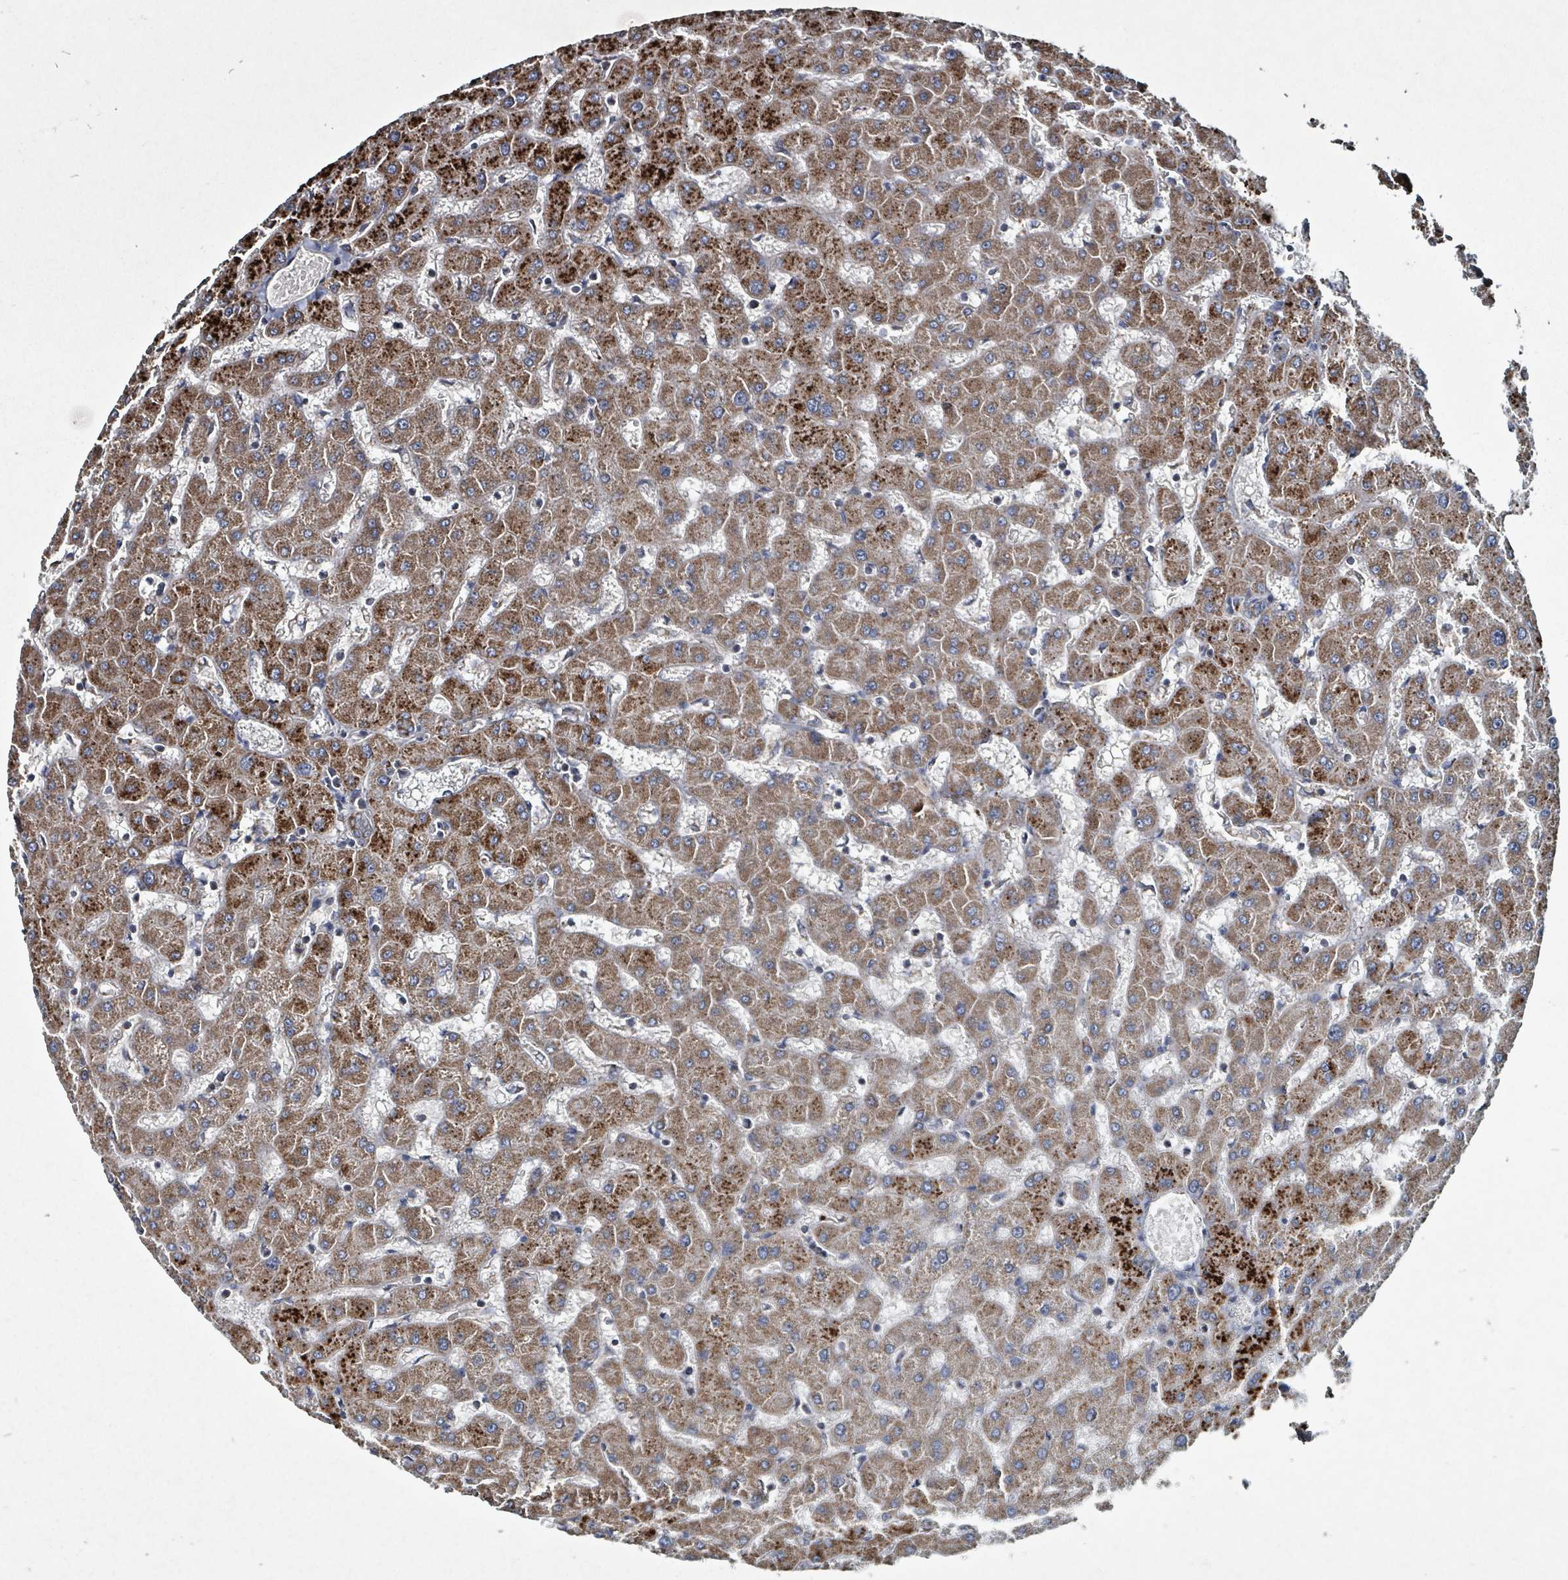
{"staining": {"intensity": "weak", "quantity": "<25%", "location": "cytoplasmic/membranous"}, "tissue": "liver", "cell_type": "Cholangiocytes", "image_type": "normal", "snomed": [{"axis": "morphology", "description": "Normal tissue, NOS"}, {"axis": "topography", "description": "Liver"}], "caption": "Cholangiocytes are negative for brown protein staining in benign liver. (DAB (3,3'-diaminobenzidine) immunohistochemistry (IHC) with hematoxylin counter stain).", "gene": "ABHD18", "patient": {"sex": "female", "age": 63}}